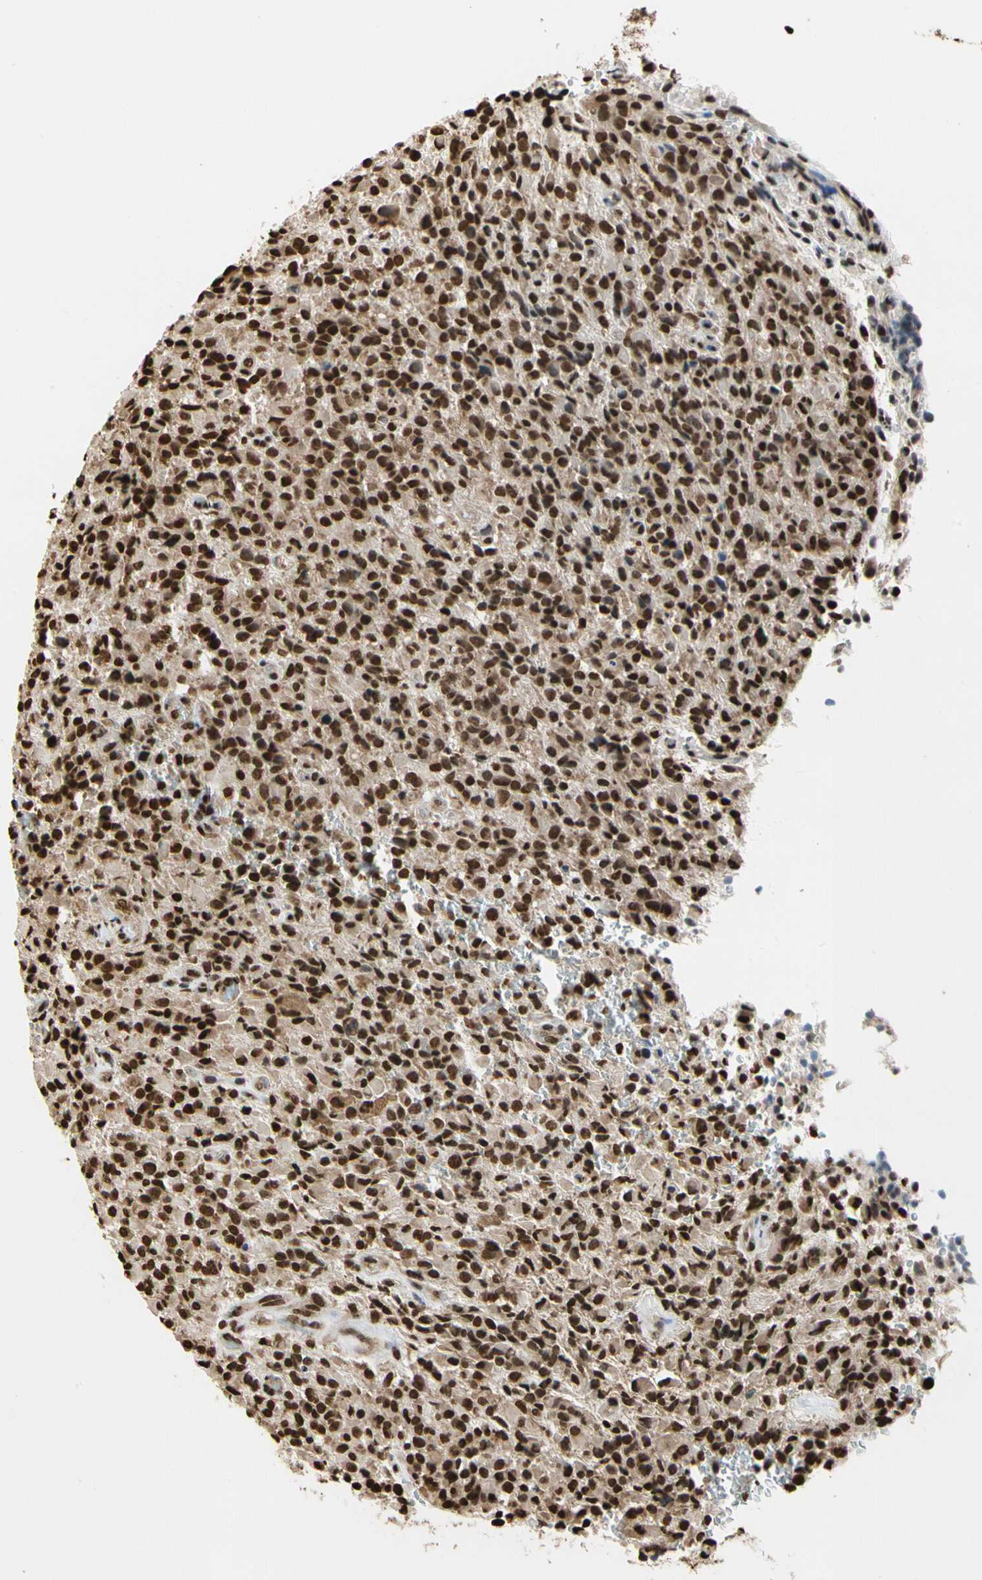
{"staining": {"intensity": "strong", "quantity": ">75%", "location": "cytoplasmic/membranous,nuclear"}, "tissue": "glioma", "cell_type": "Tumor cells", "image_type": "cancer", "snomed": [{"axis": "morphology", "description": "Glioma, malignant, High grade"}, {"axis": "topography", "description": "Brain"}], "caption": "Immunohistochemical staining of glioma exhibits high levels of strong cytoplasmic/membranous and nuclear expression in about >75% of tumor cells. (Stains: DAB (3,3'-diaminobenzidine) in brown, nuclei in blue, Microscopy: brightfield microscopy at high magnification).", "gene": "HNRNPK", "patient": {"sex": "male", "age": 71}}